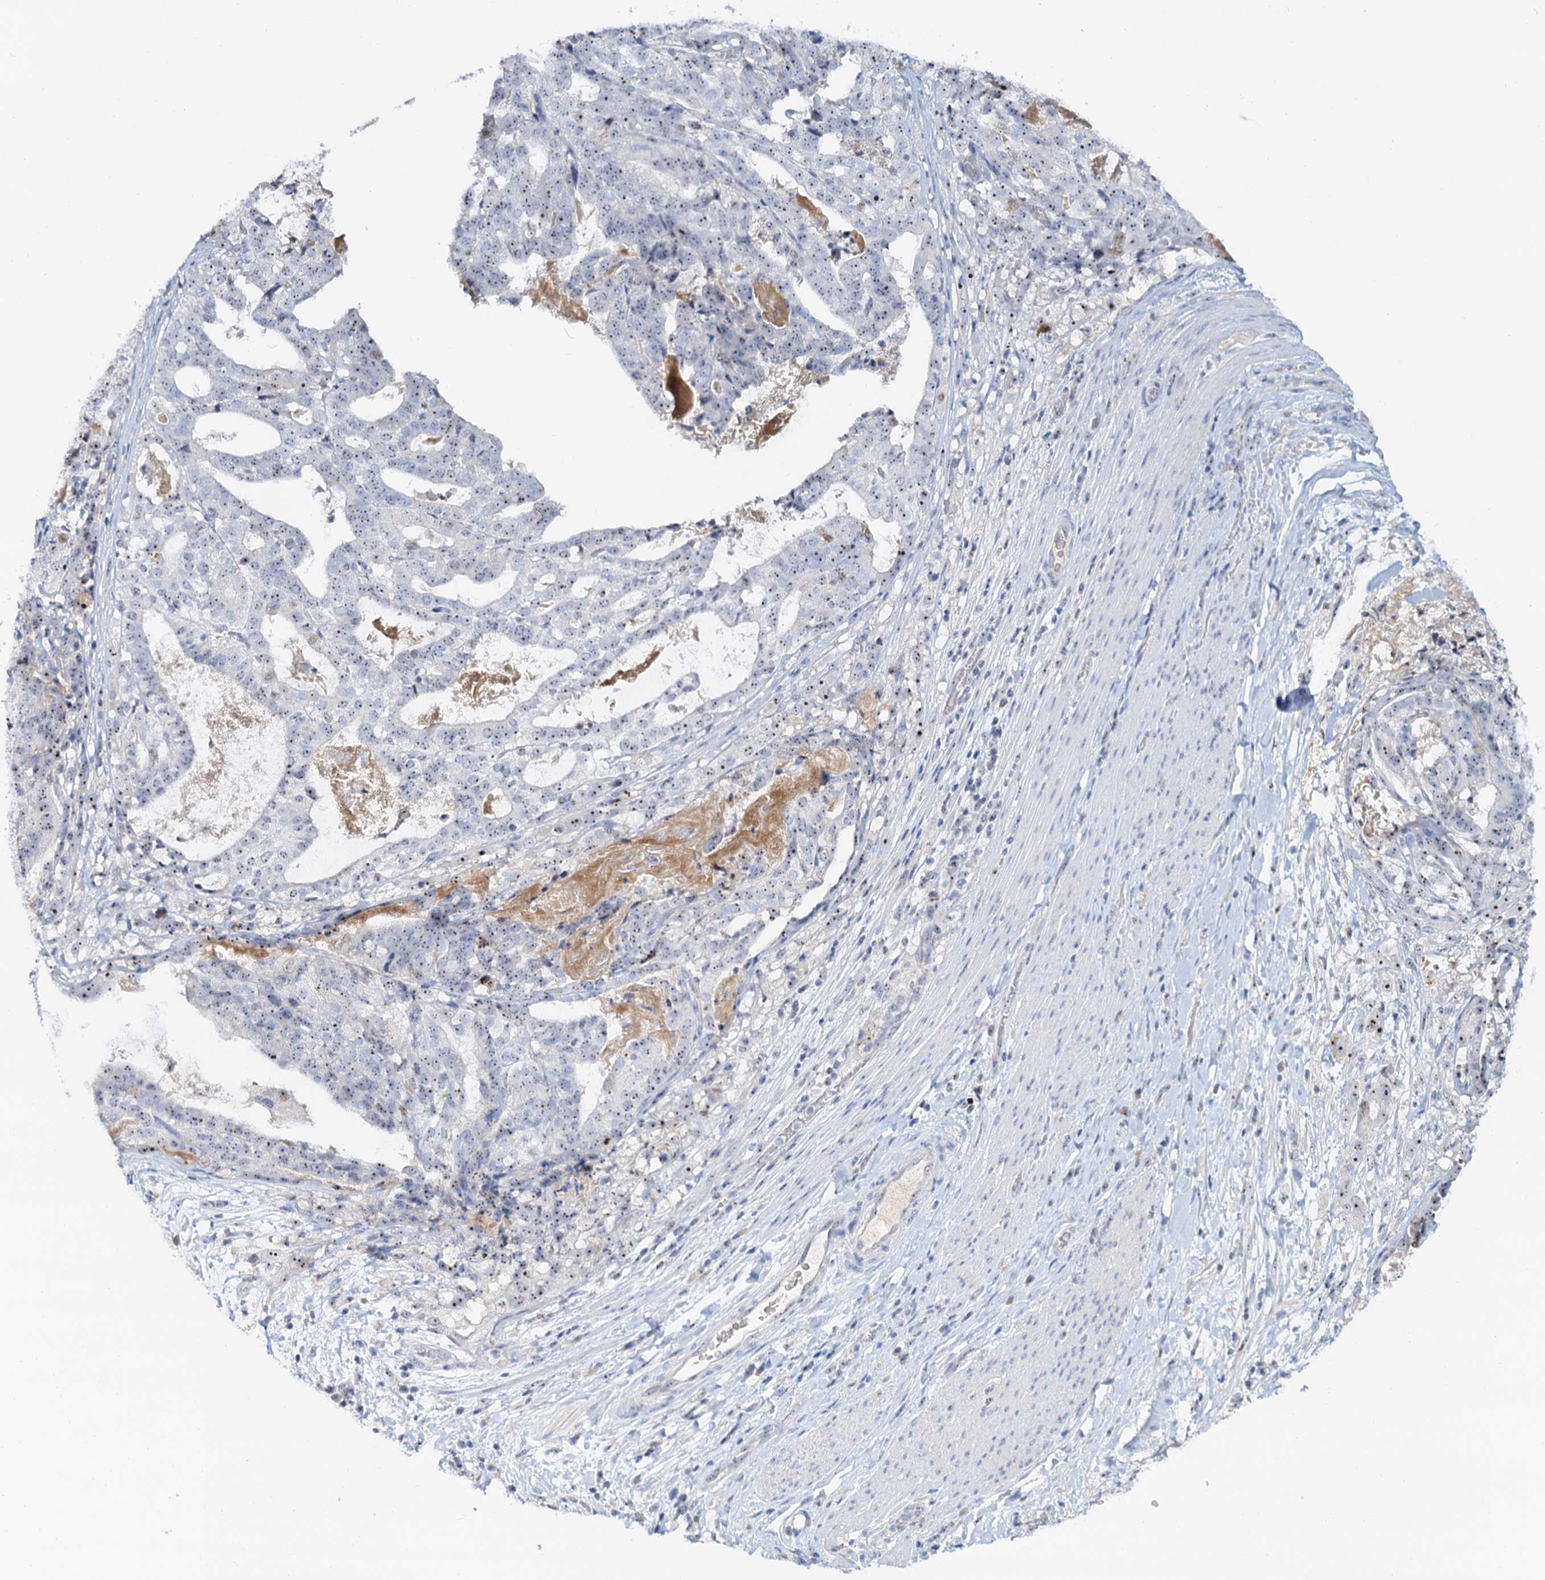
{"staining": {"intensity": "weak", "quantity": "25%-75%", "location": "nuclear"}, "tissue": "stomach cancer", "cell_type": "Tumor cells", "image_type": "cancer", "snomed": [{"axis": "morphology", "description": "Adenocarcinoma, NOS"}, {"axis": "topography", "description": "Stomach"}], "caption": "Human stomach cancer (adenocarcinoma) stained for a protein (brown) reveals weak nuclear positive expression in about 25%-75% of tumor cells.", "gene": "NOP2", "patient": {"sex": "male", "age": 48}}